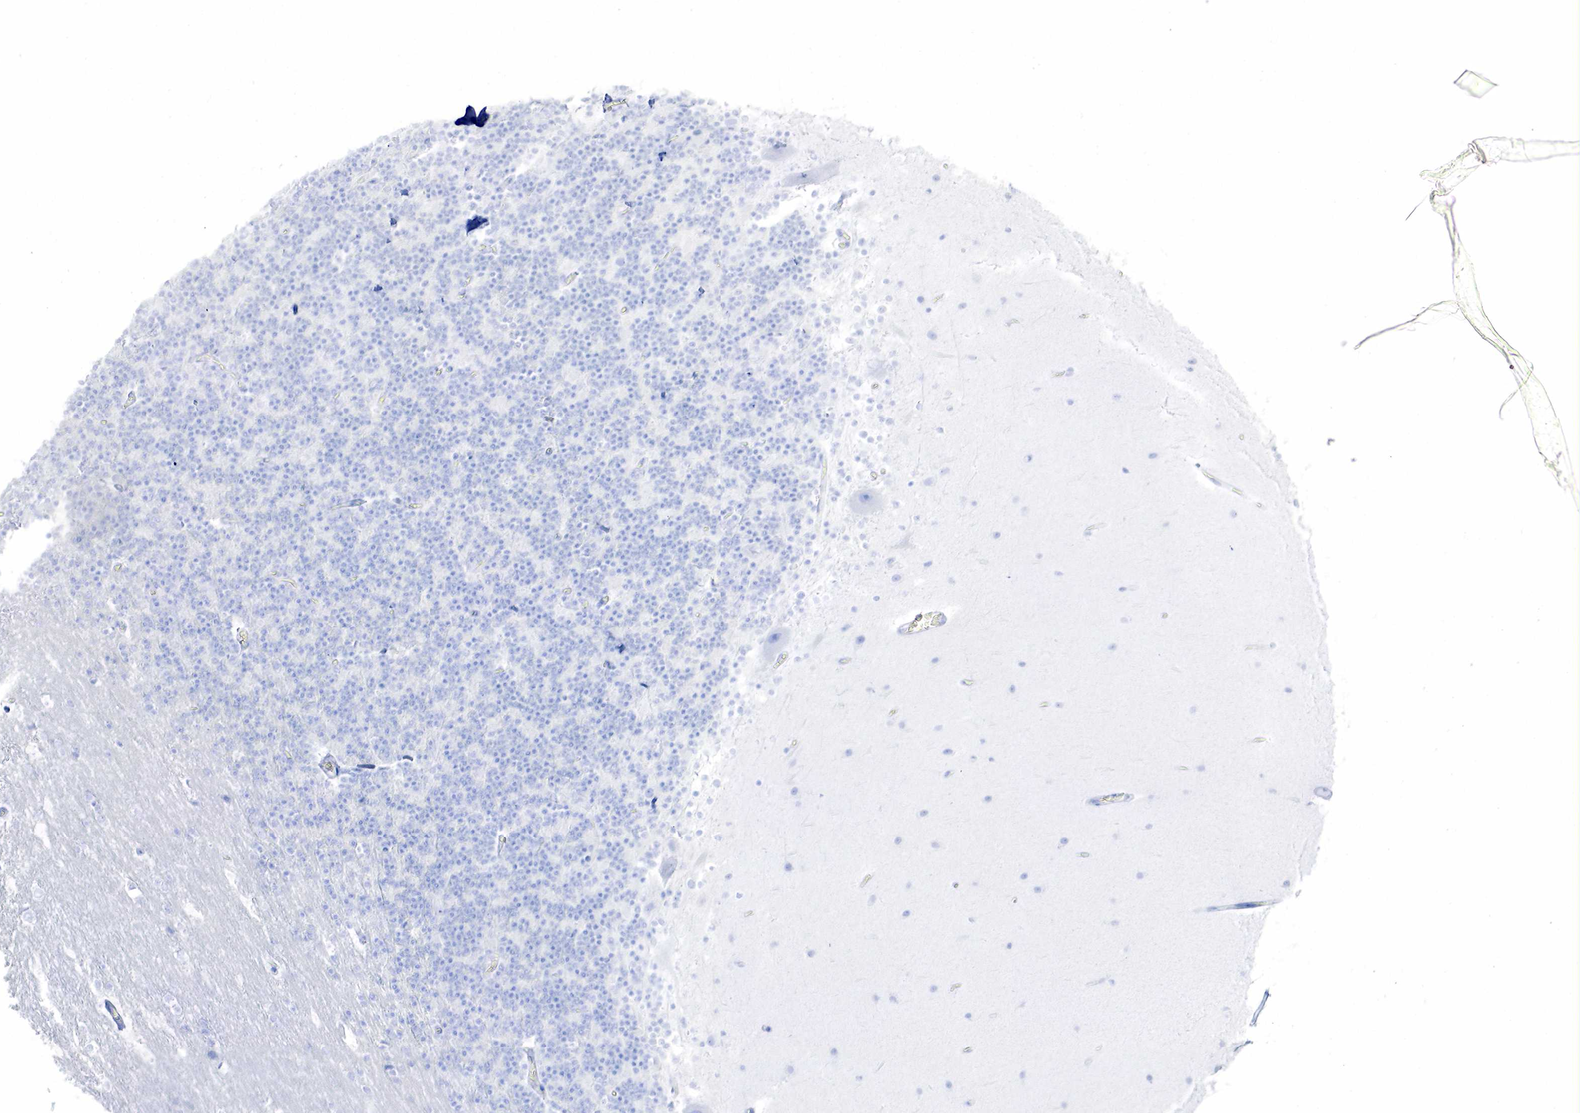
{"staining": {"intensity": "negative", "quantity": "none", "location": "none"}, "tissue": "cerebellum", "cell_type": "Cells in granular layer", "image_type": "normal", "snomed": [{"axis": "morphology", "description": "Normal tissue, NOS"}, {"axis": "topography", "description": "Cerebellum"}], "caption": "Immunohistochemistry (IHC) of normal cerebellum reveals no positivity in cells in granular layer.", "gene": "ESR1", "patient": {"sex": "female", "age": 19}}